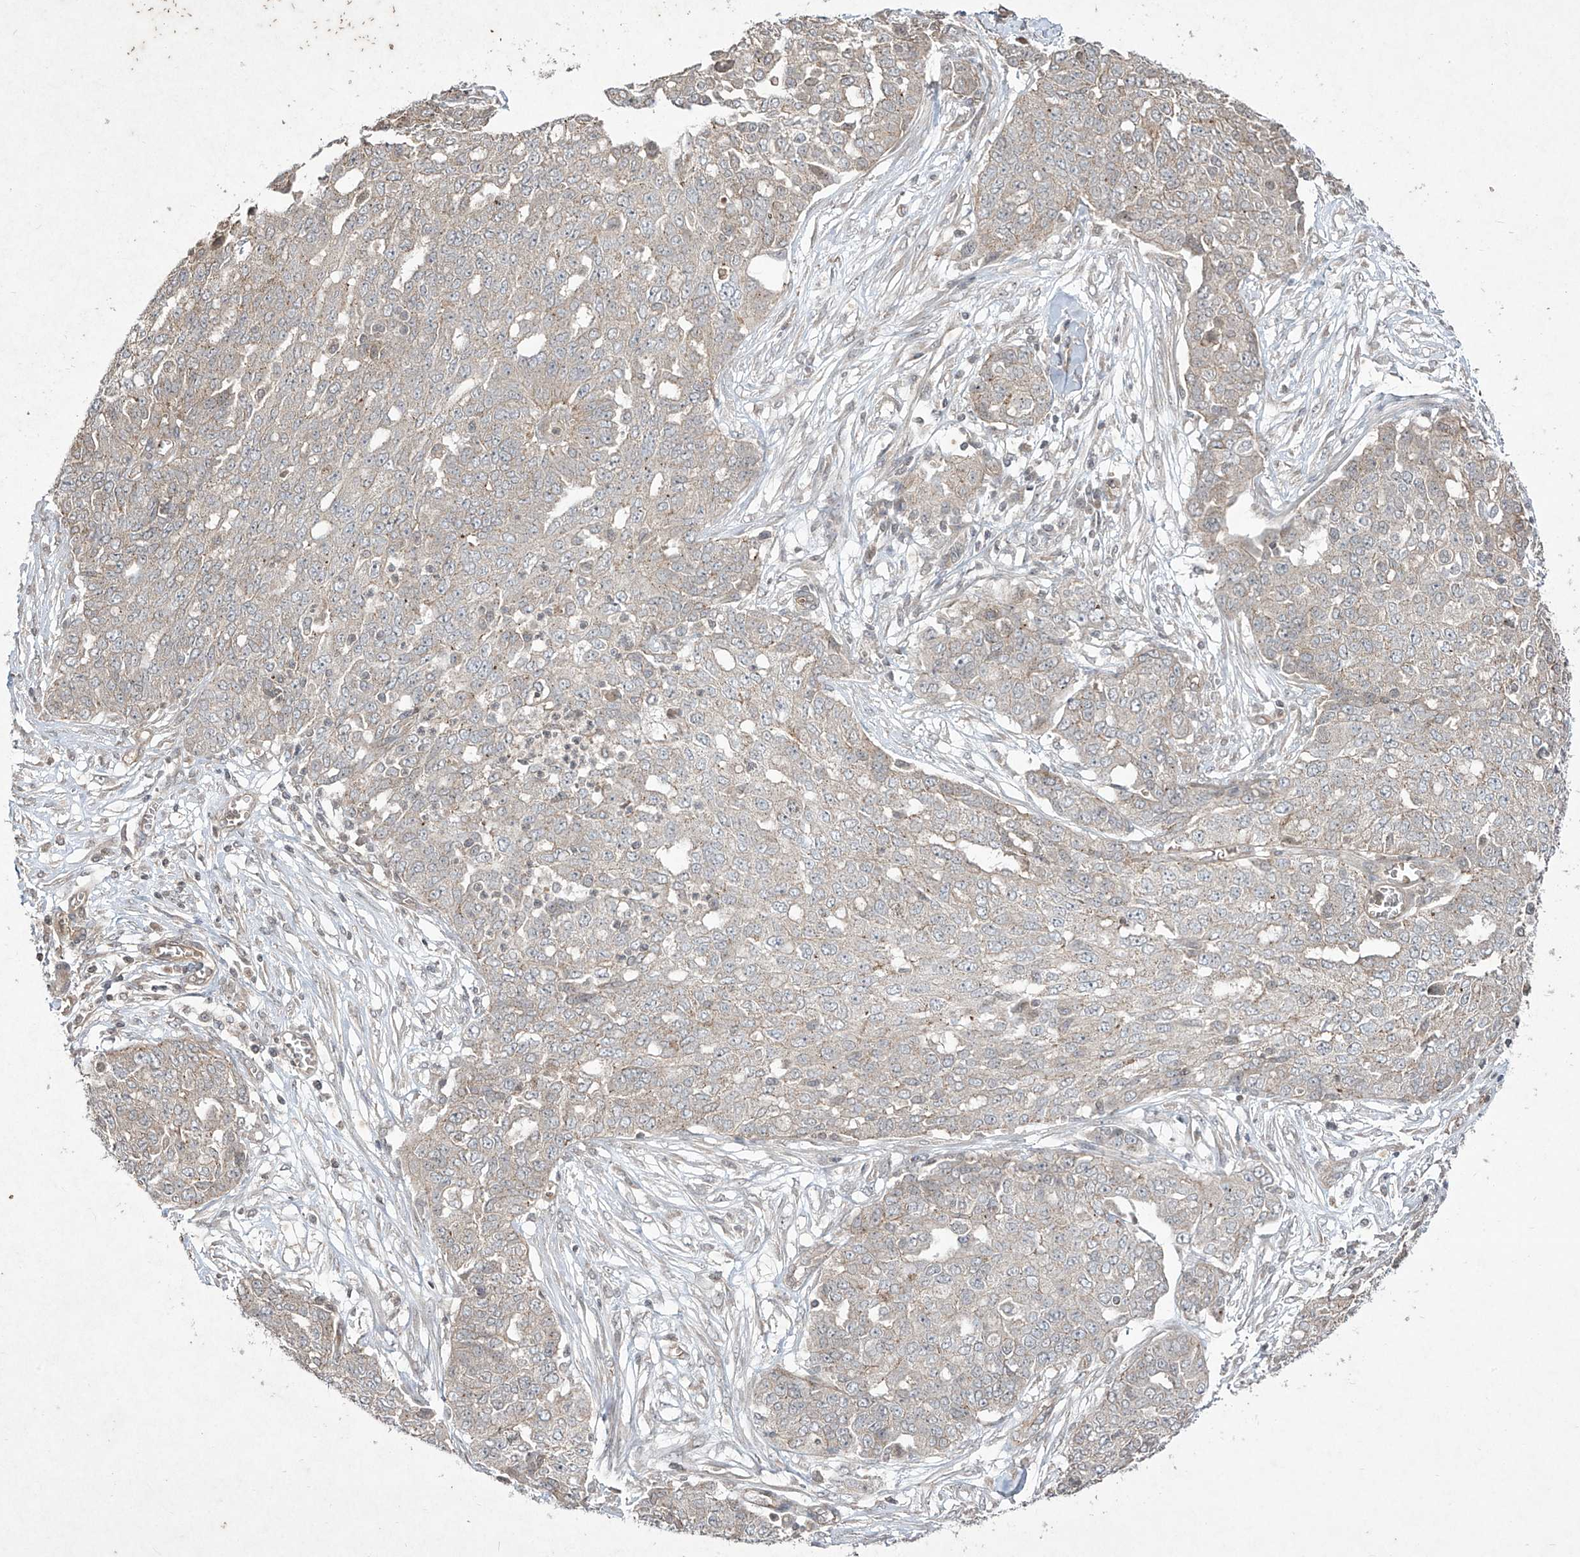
{"staining": {"intensity": "weak", "quantity": "<25%", "location": "cytoplasmic/membranous"}, "tissue": "ovarian cancer", "cell_type": "Tumor cells", "image_type": "cancer", "snomed": [{"axis": "morphology", "description": "Cystadenocarcinoma, serous, NOS"}, {"axis": "topography", "description": "Soft tissue"}, {"axis": "topography", "description": "Ovary"}], "caption": "An immunohistochemistry (IHC) image of ovarian serous cystadenocarcinoma is shown. There is no staining in tumor cells of ovarian serous cystadenocarcinoma.", "gene": "MATN2", "patient": {"sex": "female", "age": 57}}